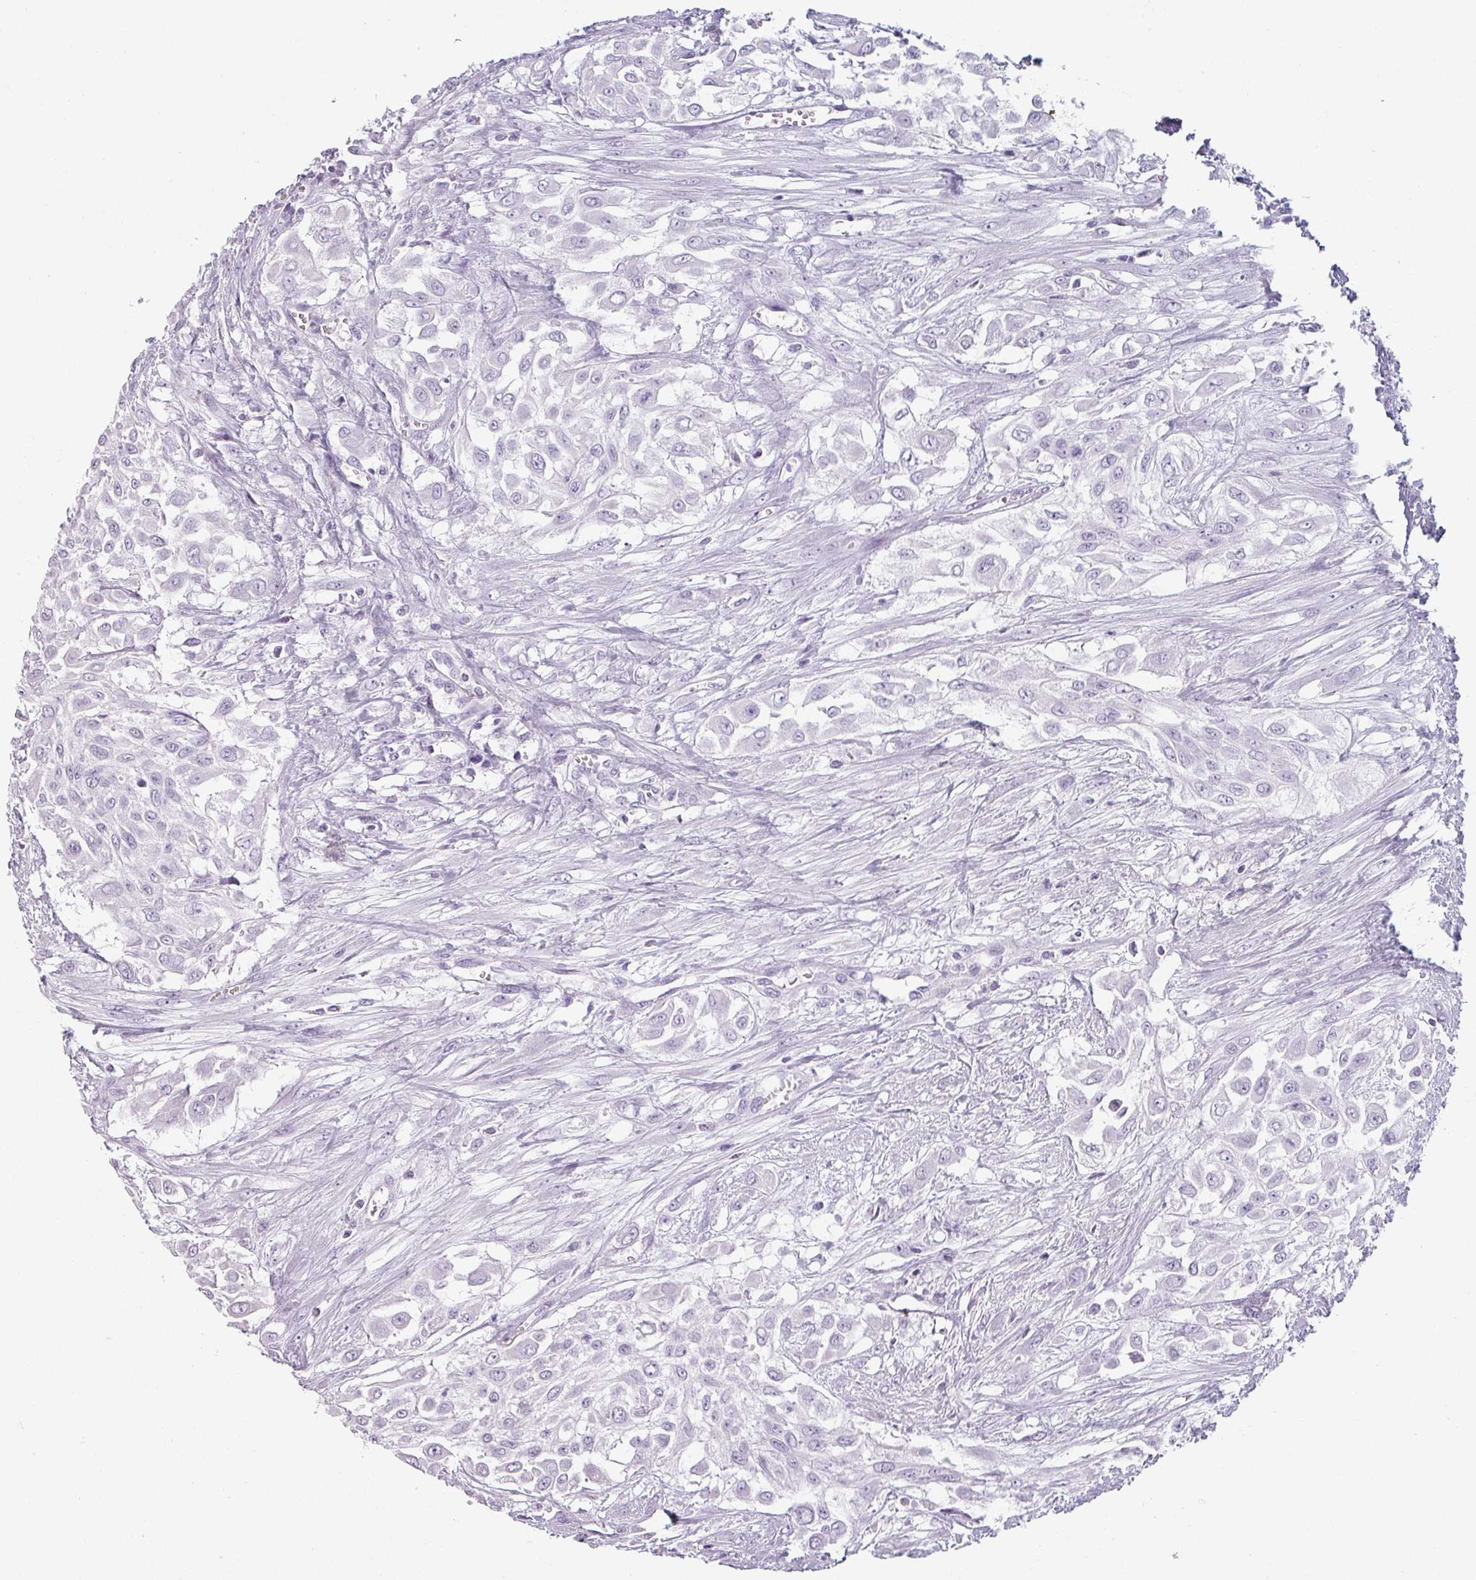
{"staining": {"intensity": "negative", "quantity": "none", "location": "none"}, "tissue": "urothelial cancer", "cell_type": "Tumor cells", "image_type": "cancer", "snomed": [{"axis": "morphology", "description": "Urothelial carcinoma, High grade"}, {"axis": "topography", "description": "Urinary bladder"}], "caption": "Tumor cells show no significant protein positivity in urothelial carcinoma (high-grade). (Immunohistochemistry (ihc), brightfield microscopy, high magnification).", "gene": "SFTPA1", "patient": {"sex": "male", "age": 57}}